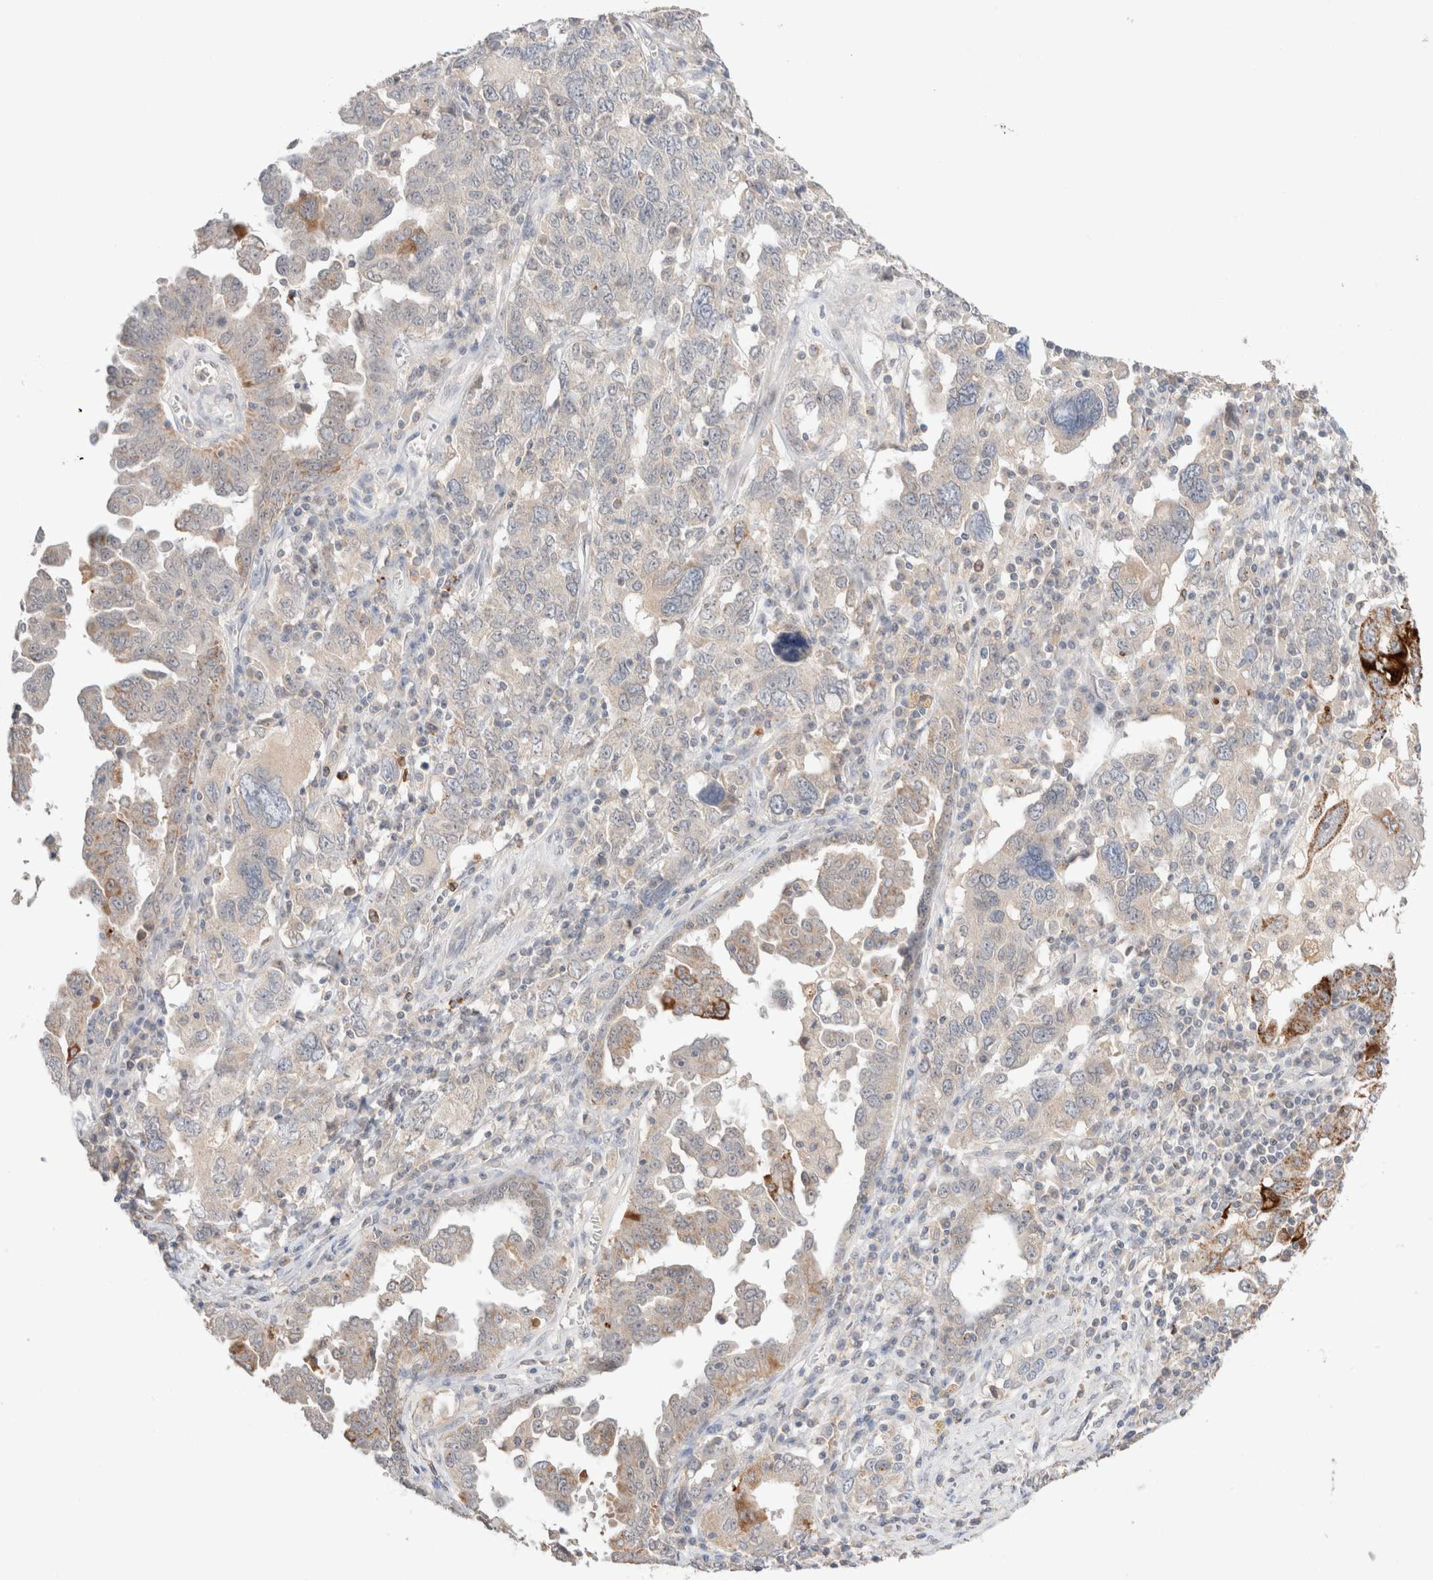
{"staining": {"intensity": "moderate", "quantity": "<25%", "location": "cytoplasmic/membranous"}, "tissue": "ovarian cancer", "cell_type": "Tumor cells", "image_type": "cancer", "snomed": [{"axis": "morphology", "description": "Carcinoma, endometroid"}, {"axis": "topography", "description": "Ovary"}], "caption": "The photomicrograph demonstrates a brown stain indicating the presence of a protein in the cytoplasmic/membranous of tumor cells in endometroid carcinoma (ovarian).", "gene": "TRIM41", "patient": {"sex": "female", "age": 62}}